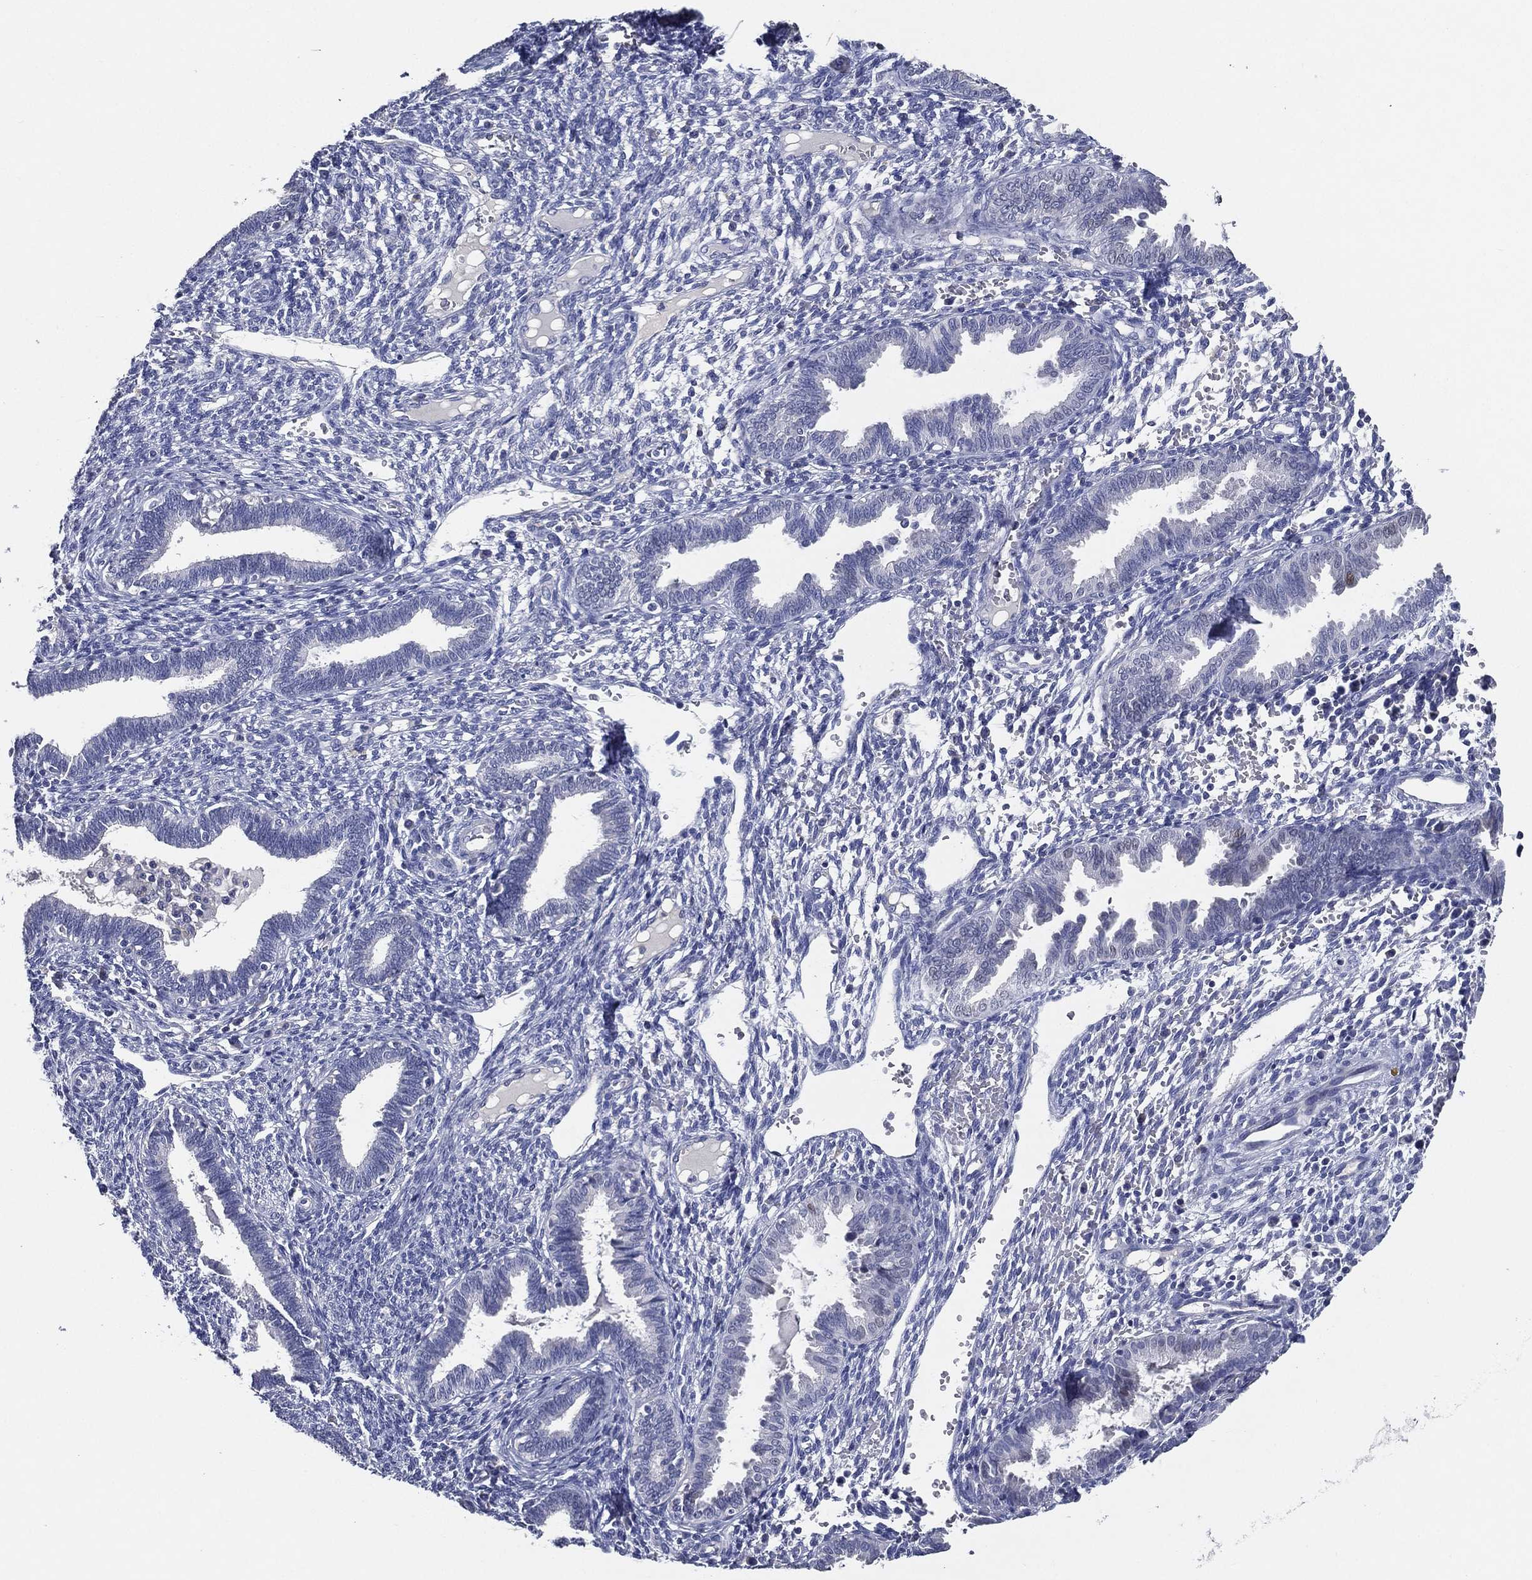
{"staining": {"intensity": "negative", "quantity": "none", "location": "none"}, "tissue": "endometrium", "cell_type": "Cells in endometrial stroma", "image_type": "normal", "snomed": [{"axis": "morphology", "description": "Normal tissue, NOS"}, {"axis": "topography", "description": "Endometrium"}], "caption": "Immunohistochemical staining of benign human endometrium reveals no significant expression in cells in endometrial stroma.", "gene": "TFAP2A", "patient": {"sex": "female", "age": 42}}